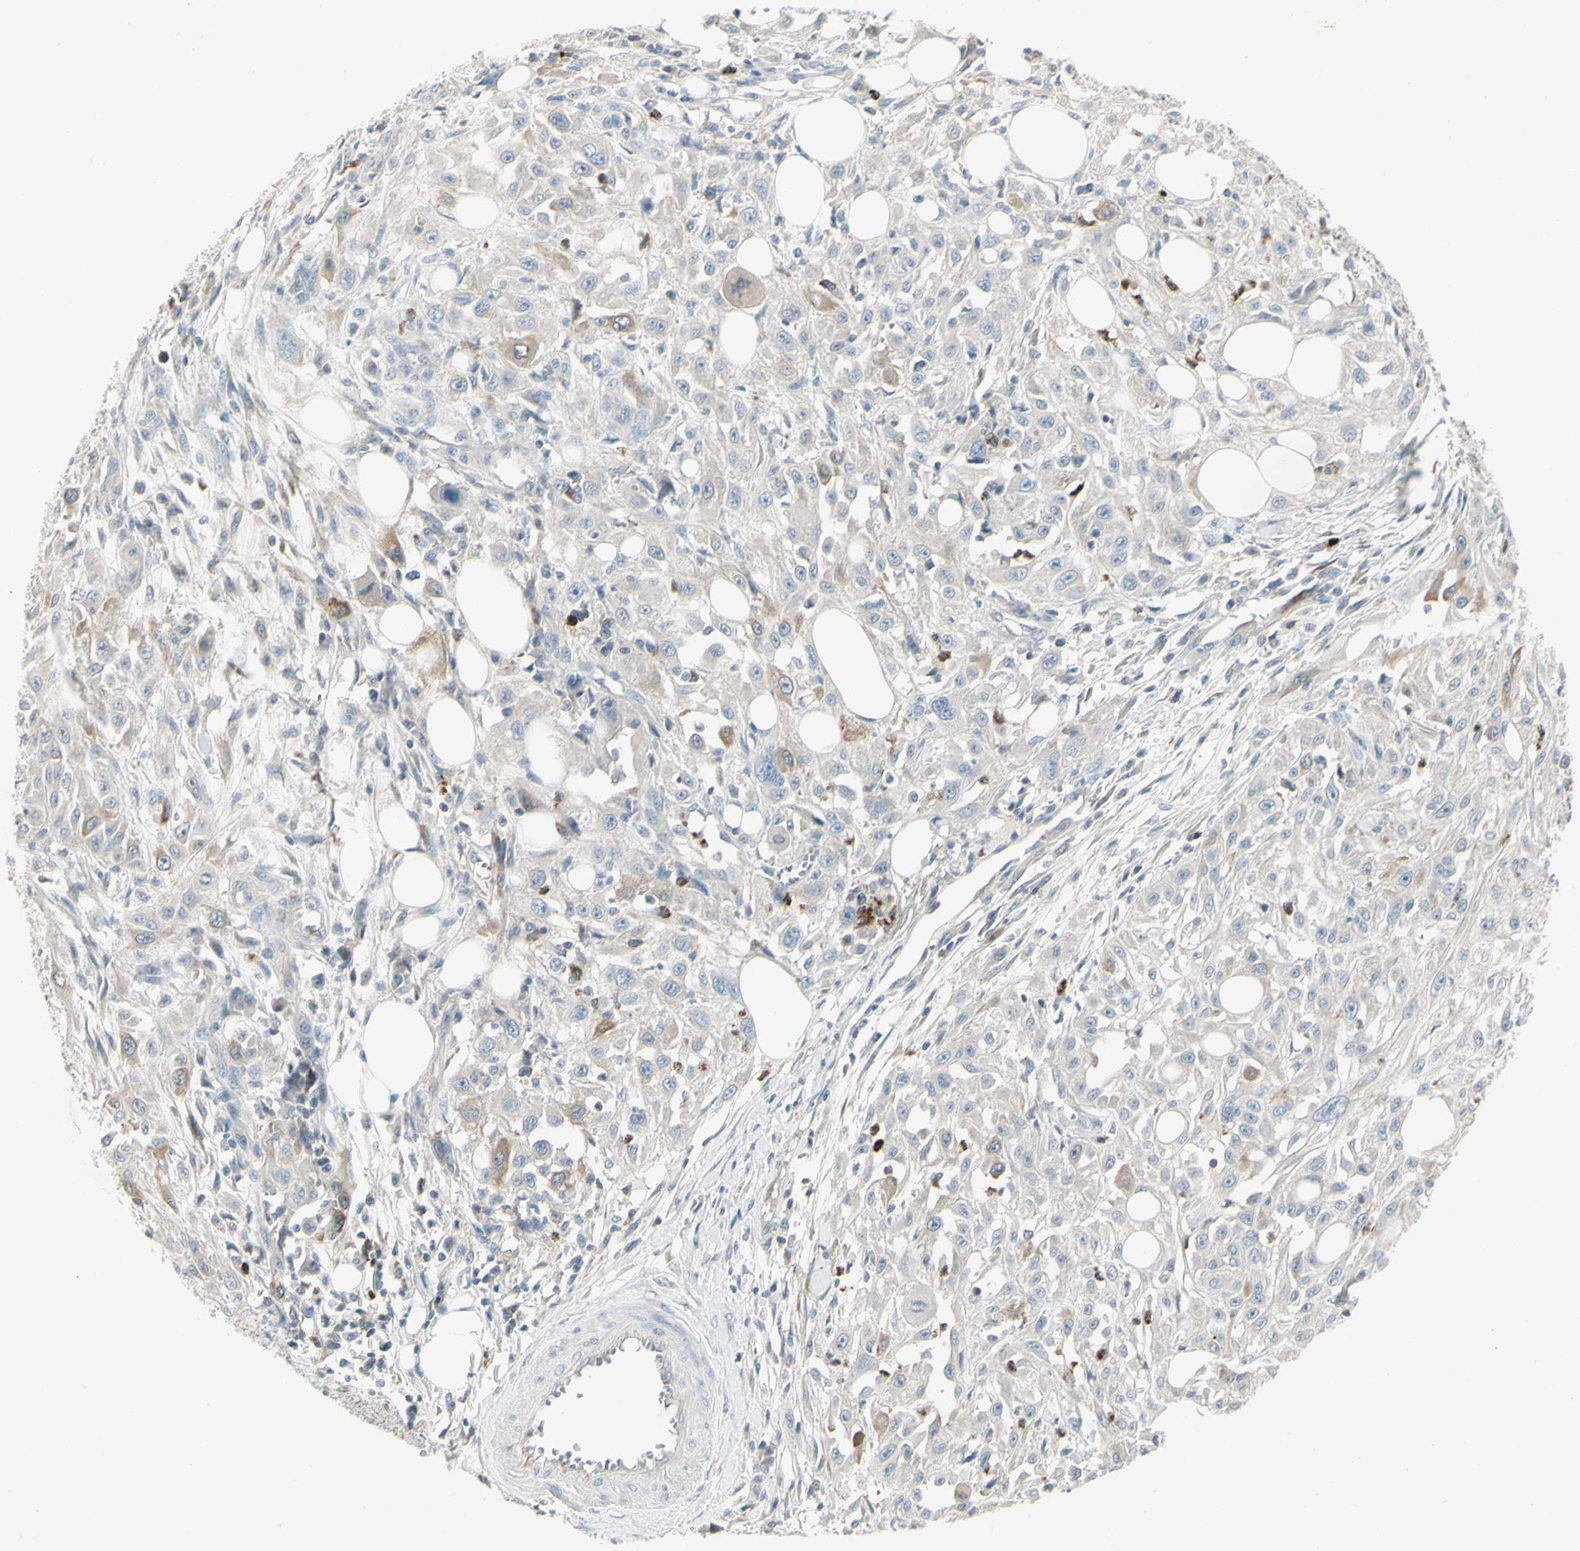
{"staining": {"intensity": "moderate", "quantity": "<25%", "location": "cytoplasmic/membranous"}, "tissue": "skin cancer", "cell_type": "Tumor cells", "image_type": "cancer", "snomed": [{"axis": "morphology", "description": "Squamous cell carcinoma, NOS"}, {"axis": "topography", "description": "Skin"}], "caption": "Skin squamous cell carcinoma was stained to show a protein in brown. There is low levels of moderate cytoplasmic/membranous staining in about <25% of tumor cells.", "gene": "CCNB2", "patient": {"sex": "male", "age": 75}}